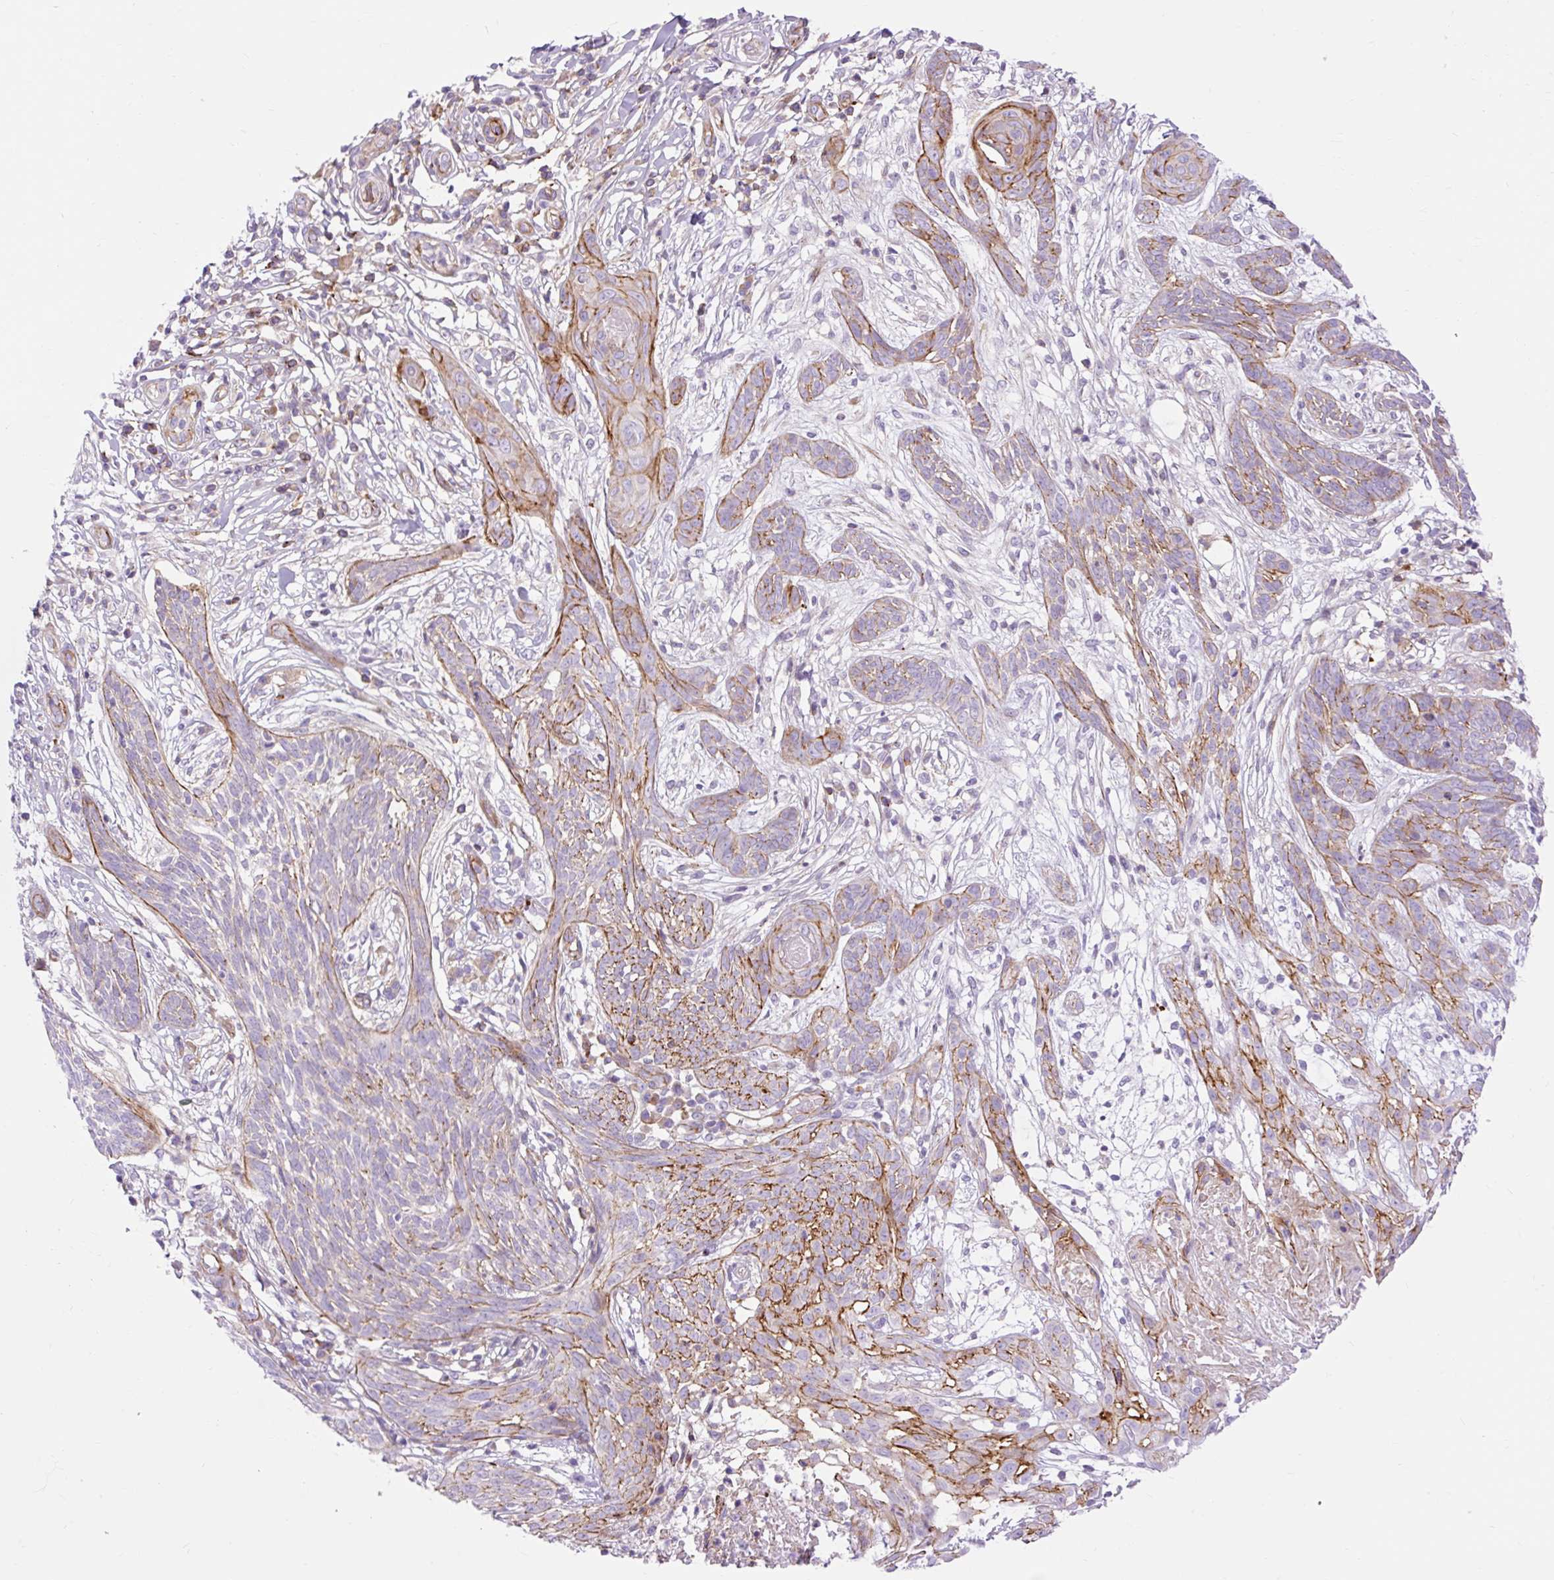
{"staining": {"intensity": "moderate", "quantity": "25%-75%", "location": "cytoplasmic/membranous"}, "tissue": "skin cancer", "cell_type": "Tumor cells", "image_type": "cancer", "snomed": [{"axis": "morphology", "description": "Basal cell carcinoma"}, {"axis": "topography", "description": "Skin"}, {"axis": "topography", "description": "Skin, foot"}], "caption": "This photomicrograph reveals immunohistochemistry (IHC) staining of skin cancer, with medium moderate cytoplasmic/membranous expression in approximately 25%-75% of tumor cells.", "gene": "CORO7-PAM16", "patient": {"sex": "female", "age": 86}}